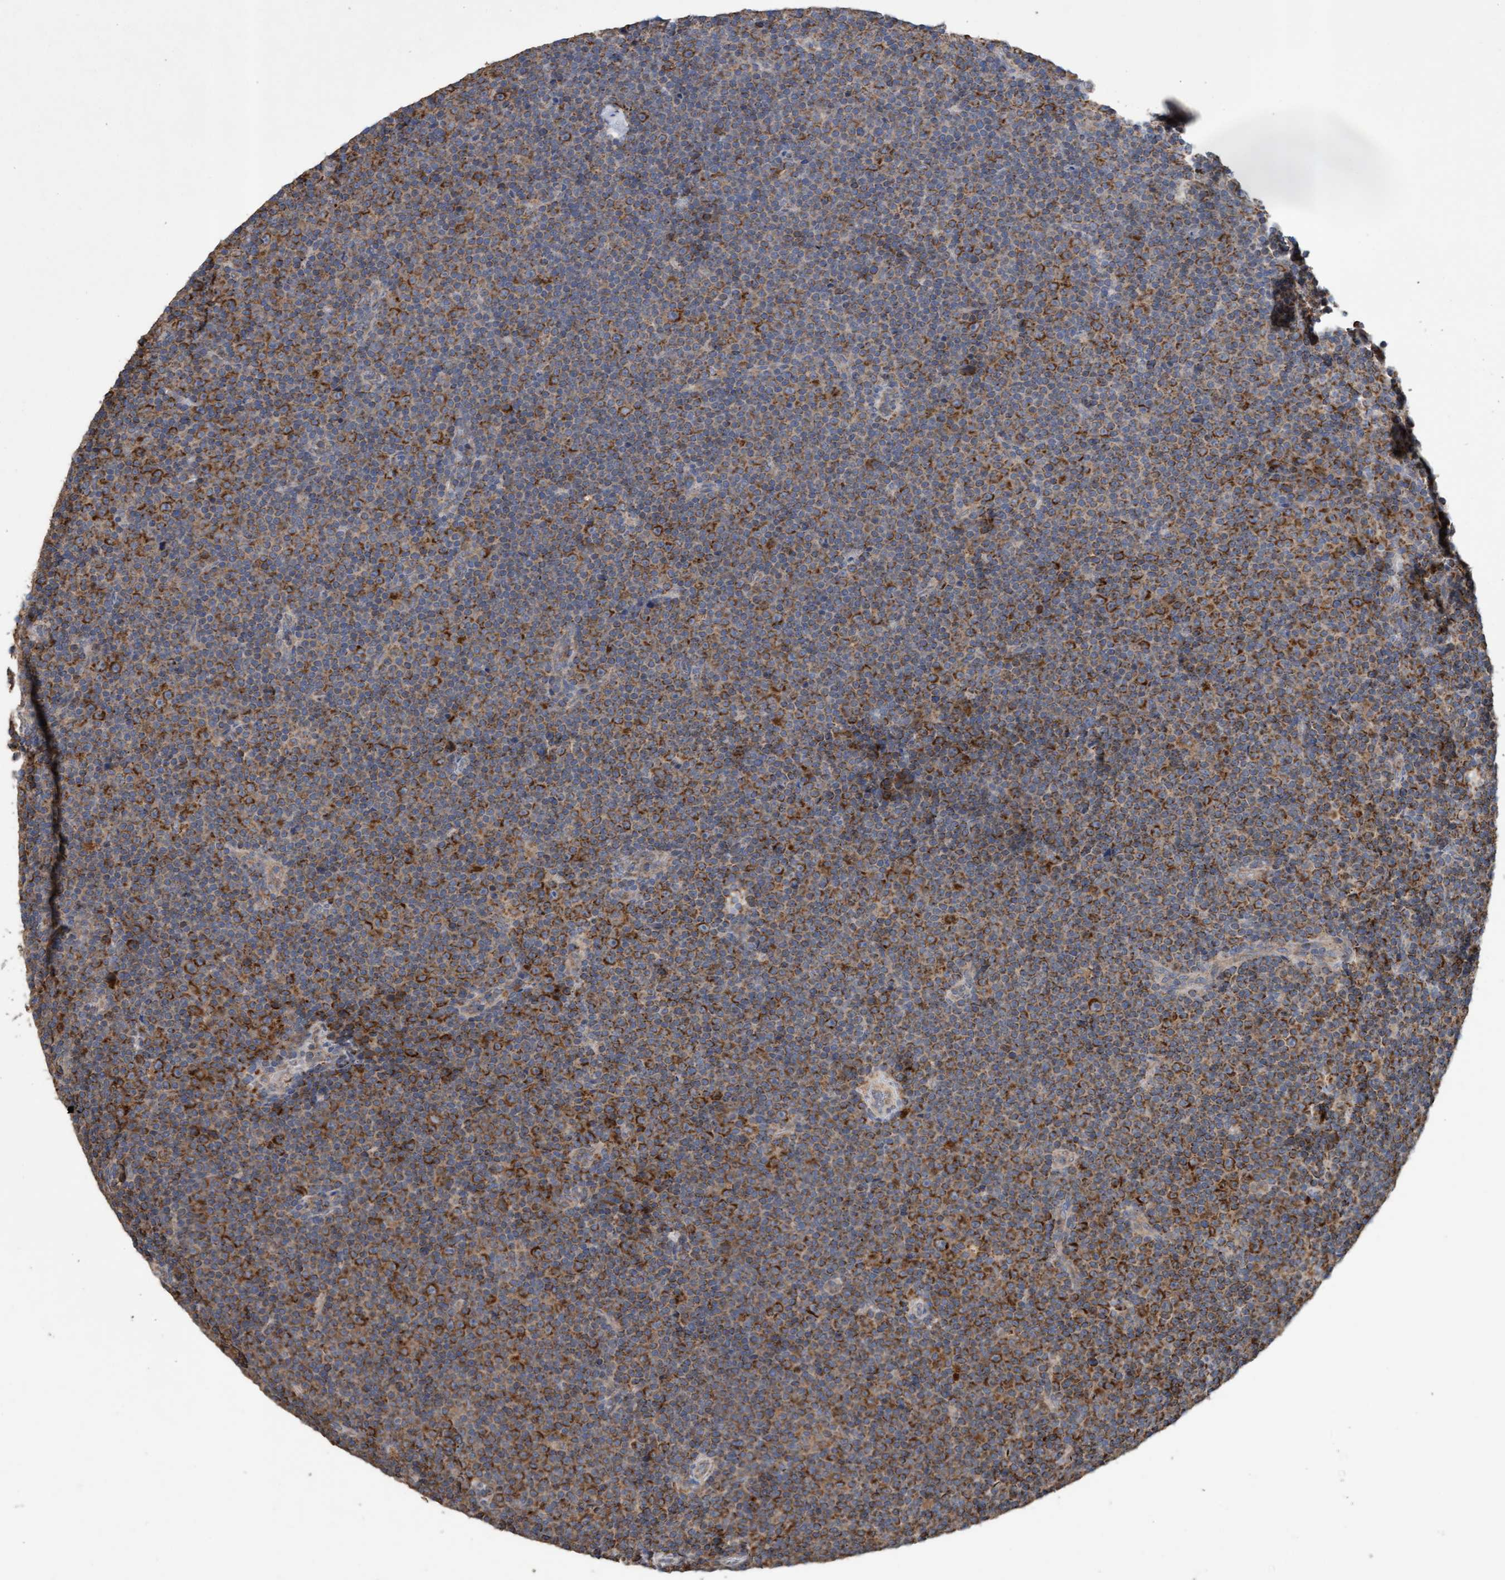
{"staining": {"intensity": "moderate", "quantity": ">75%", "location": "cytoplasmic/membranous"}, "tissue": "lymphoma", "cell_type": "Tumor cells", "image_type": "cancer", "snomed": [{"axis": "morphology", "description": "Malignant lymphoma, non-Hodgkin's type, Low grade"}, {"axis": "topography", "description": "Lymph node"}], "caption": "There is medium levels of moderate cytoplasmic/membranous expression in tumor cells of lymphoma, as demonstrated by immunohistochemical staining (brown color).", "gene": "ATPAF2", "patient": {"sex": "female", "age": 67}}